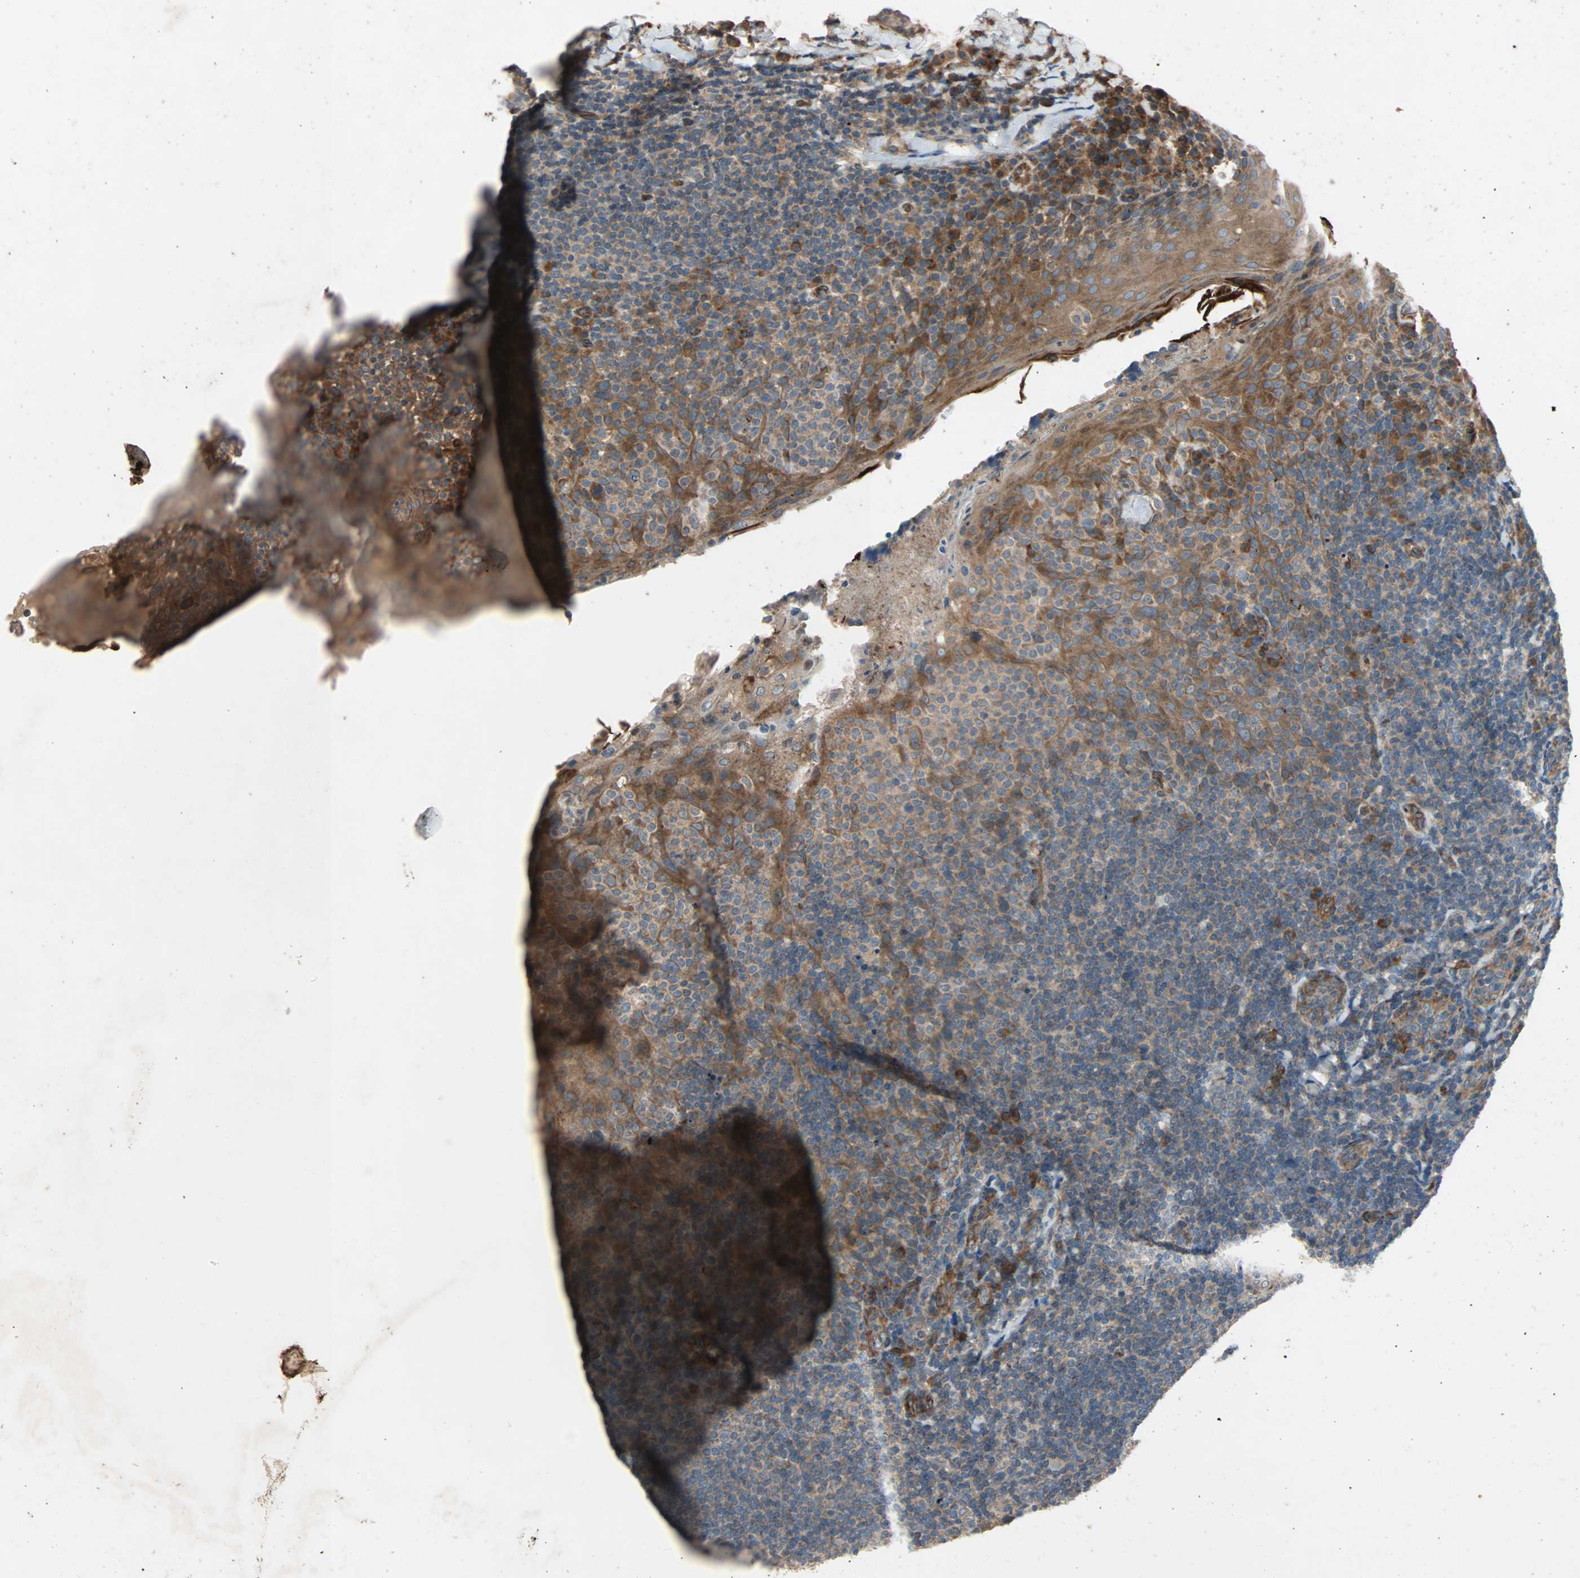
{"staining": {"intensity": "moderate", "quantity": "25%-75%", "location": "cytoplasmic/membranous"}, "tissue": "tonsil", "cell_type": "Germinal center cells", "image_type": "normal", "snomed": [{"axis": "morphology", "description": "Normal tissue, NOS"}, {"axis": "topography", "description": "Tonsil"}], "caption": "Immunohistochemical staining of normal tonsil reveals medium levels of moderate cytoplasmic/membranous staining in approximately 25%-75% of germinal center cells. Using DAB (brown) and hematoxylin (blue) stains, captured at high magnification using brightfield microscopy.", "gene": "XYLT1", "patient": {"sex": "male", "age": 17}}